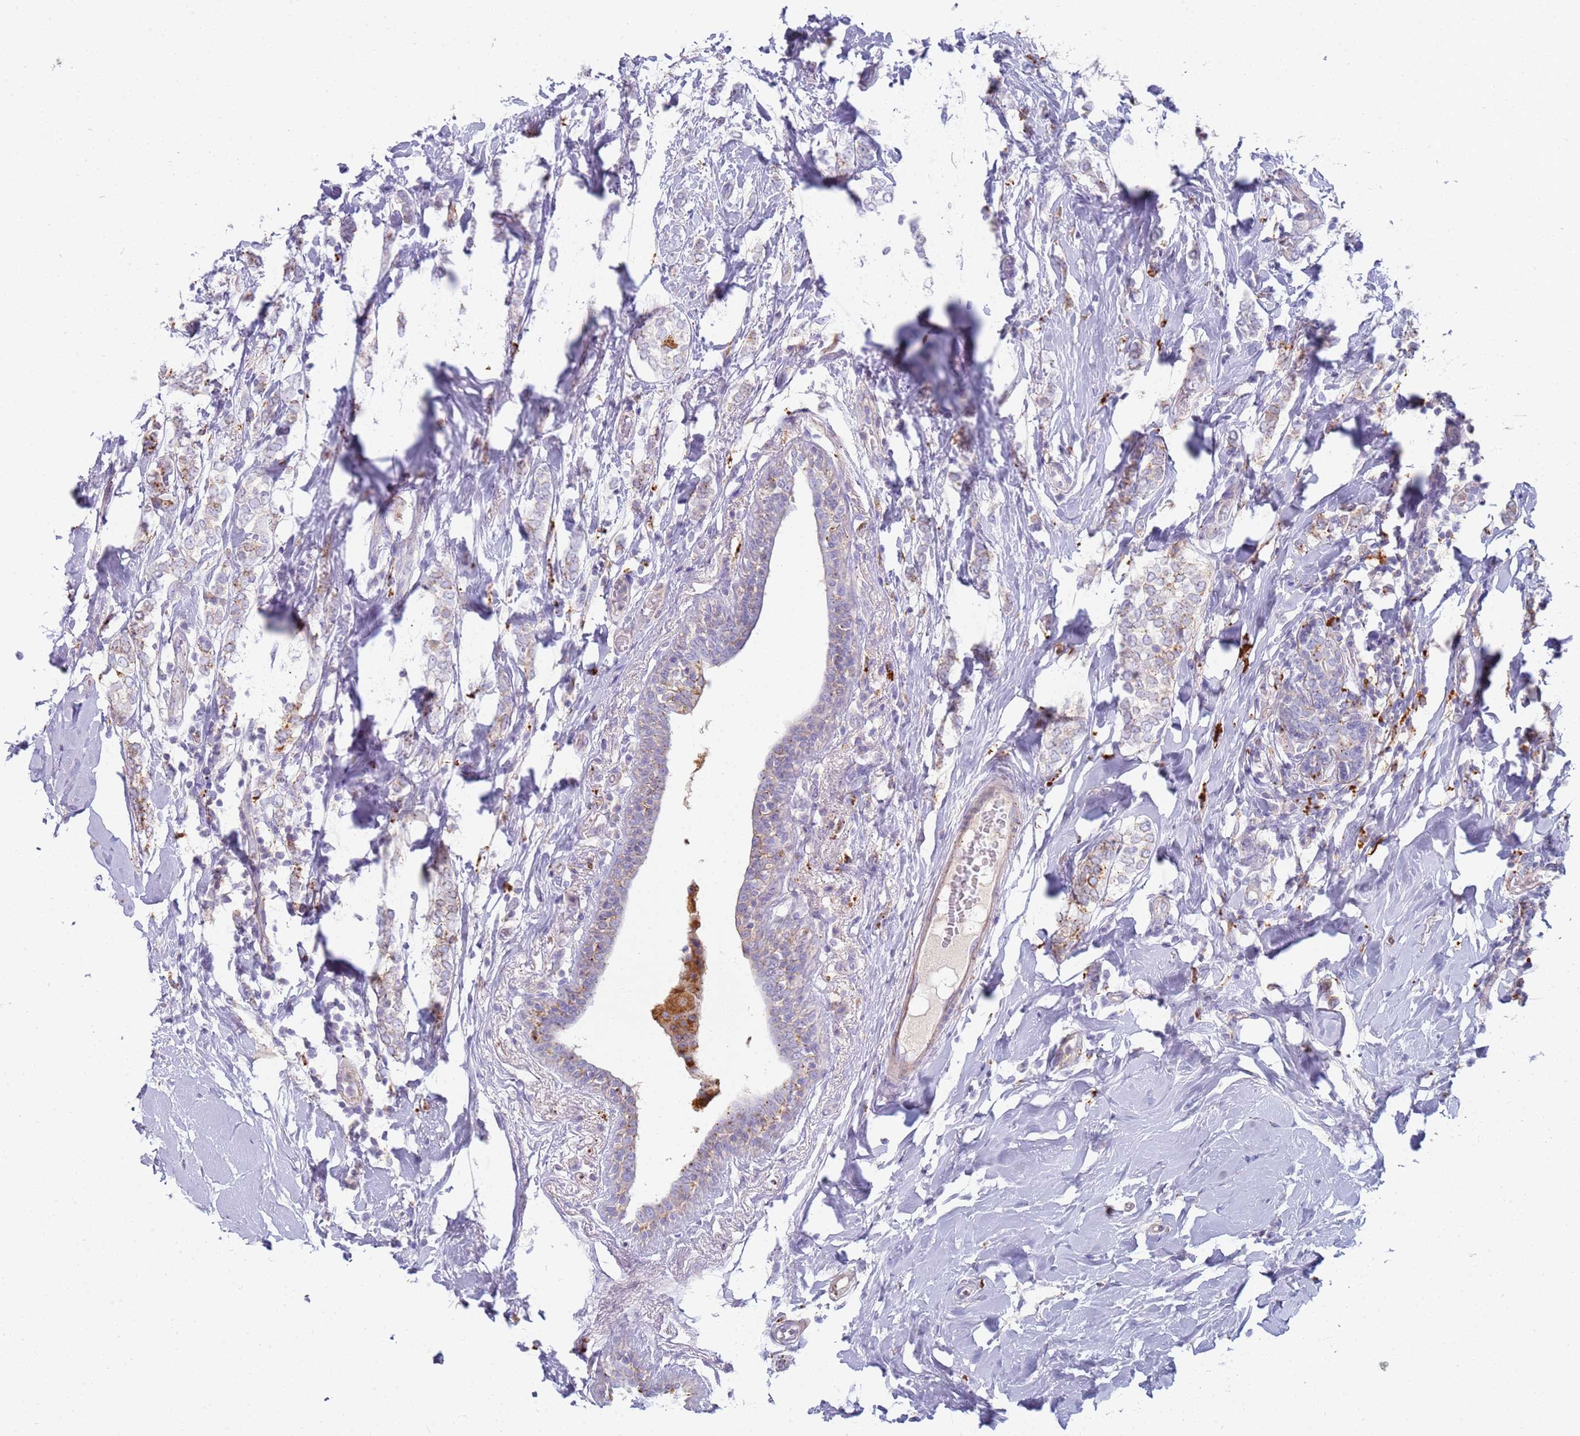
{"staining": {"intensity": "negative", "quantity": "none", "location": "none"}, "tissue": "breast cancer", "cell_type": "Tumor cells", "image_type": "cancer", "snomed": [{"axis": "morphology", "description": "Normal tissue, NOS"}, {"axis": "morphology", "description": "Lobular carcinoma"}, {"axis": "topography", "description": "Breast"}], "caption": "Immunohistochemical staining of breast cancer (lobular carcinoma) exhibits no significant expression in tumor cells. (Immunohistochemistry, brightfield microscopy, high magnification).", "gene": "TMEM229B", "patient": {"sex": "female", "age": 47}}